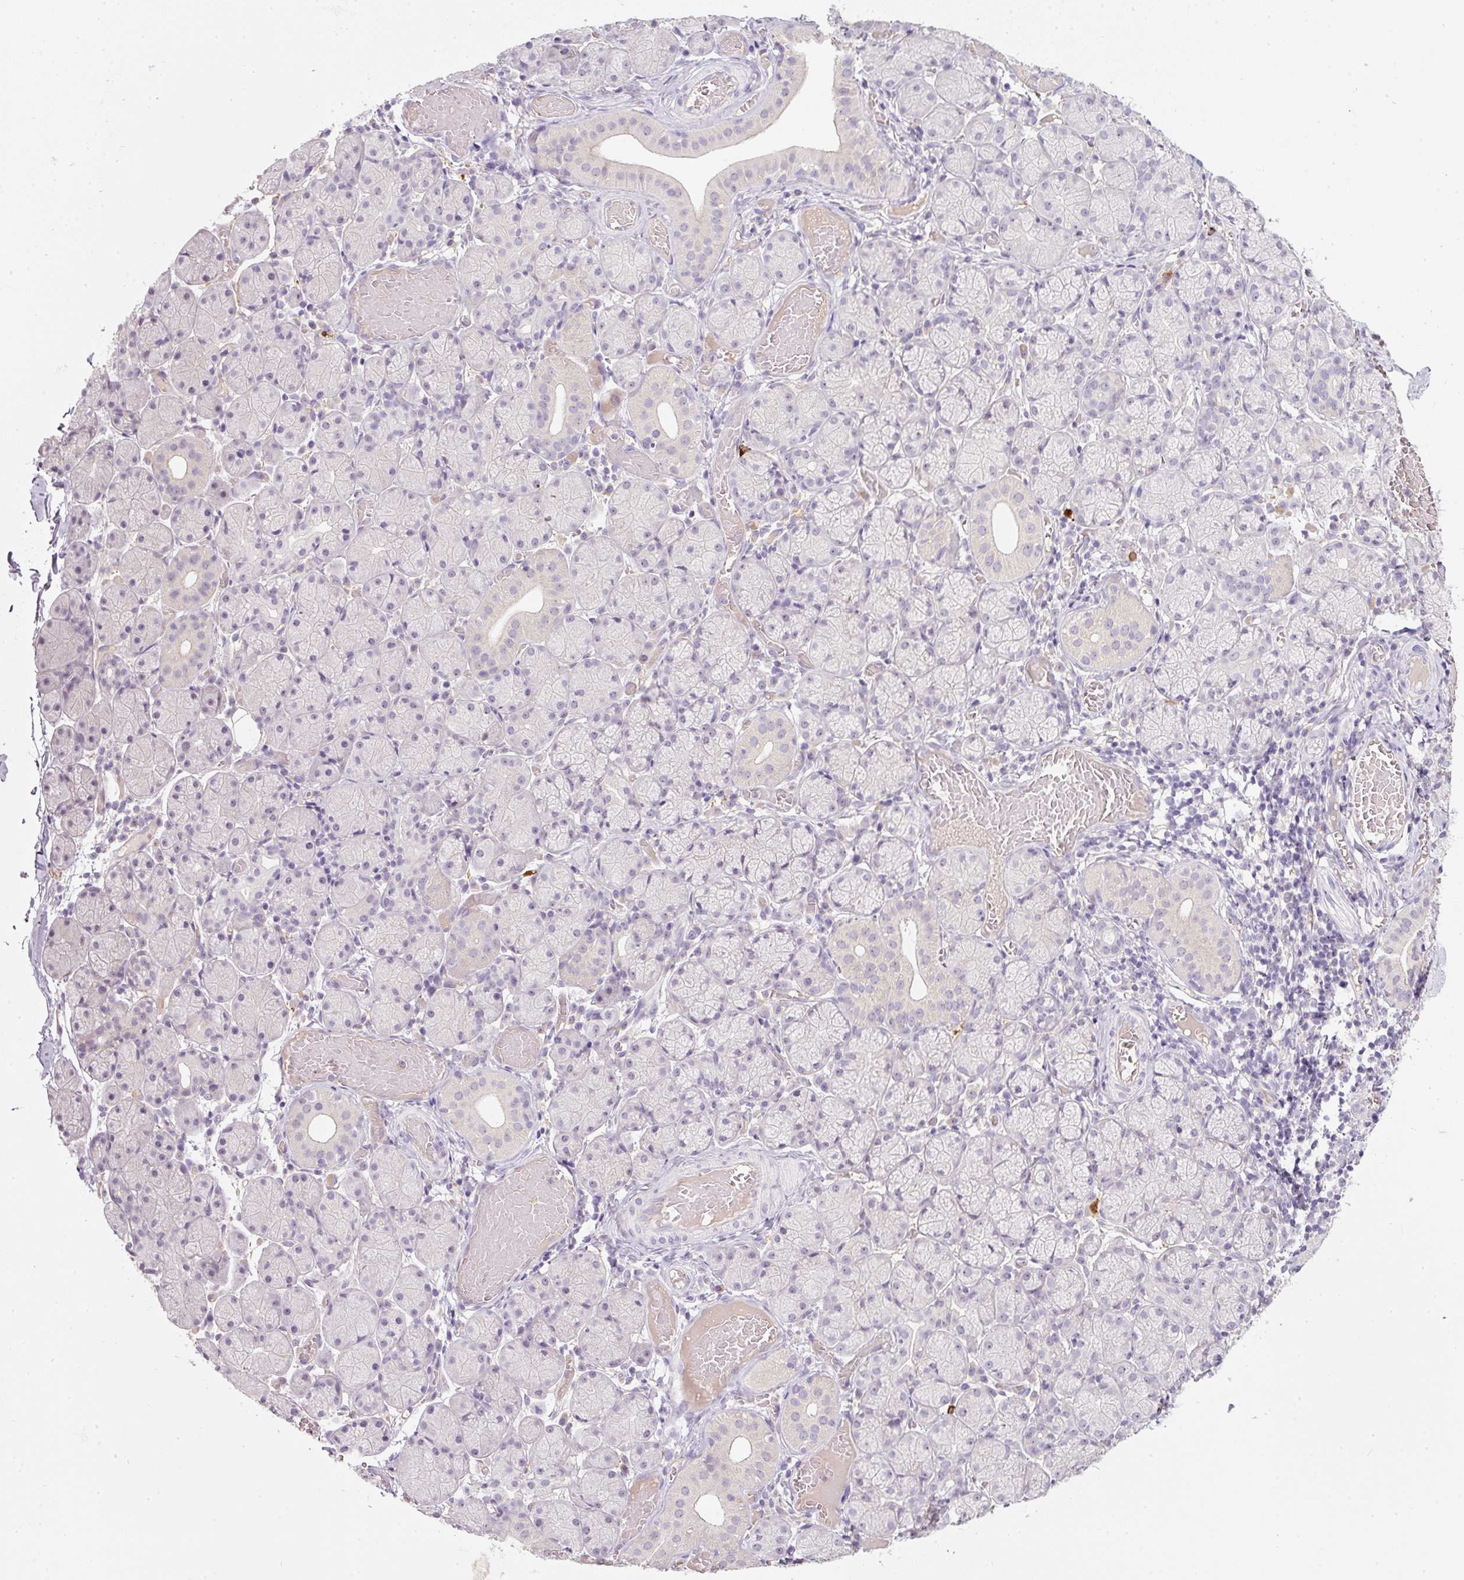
{"staining": {"intensity": "negative", "quantity": "none", "location": "none"}, "tissue": "salivary gland", "cell_type": "Glandular cells", "image_type": "normal", "snomed": [{"axis": "morphology", "description": "Normal tissue, NOS"}, {"axis": "topography", "description": "Salivary gland"}], "caption": "This is a photomicrograph of IHC staining of normal salivary gland, which shows no expression in glandular cells.", "gene": "TMEM37", "patient": {"sex": "female", "age": 24}}